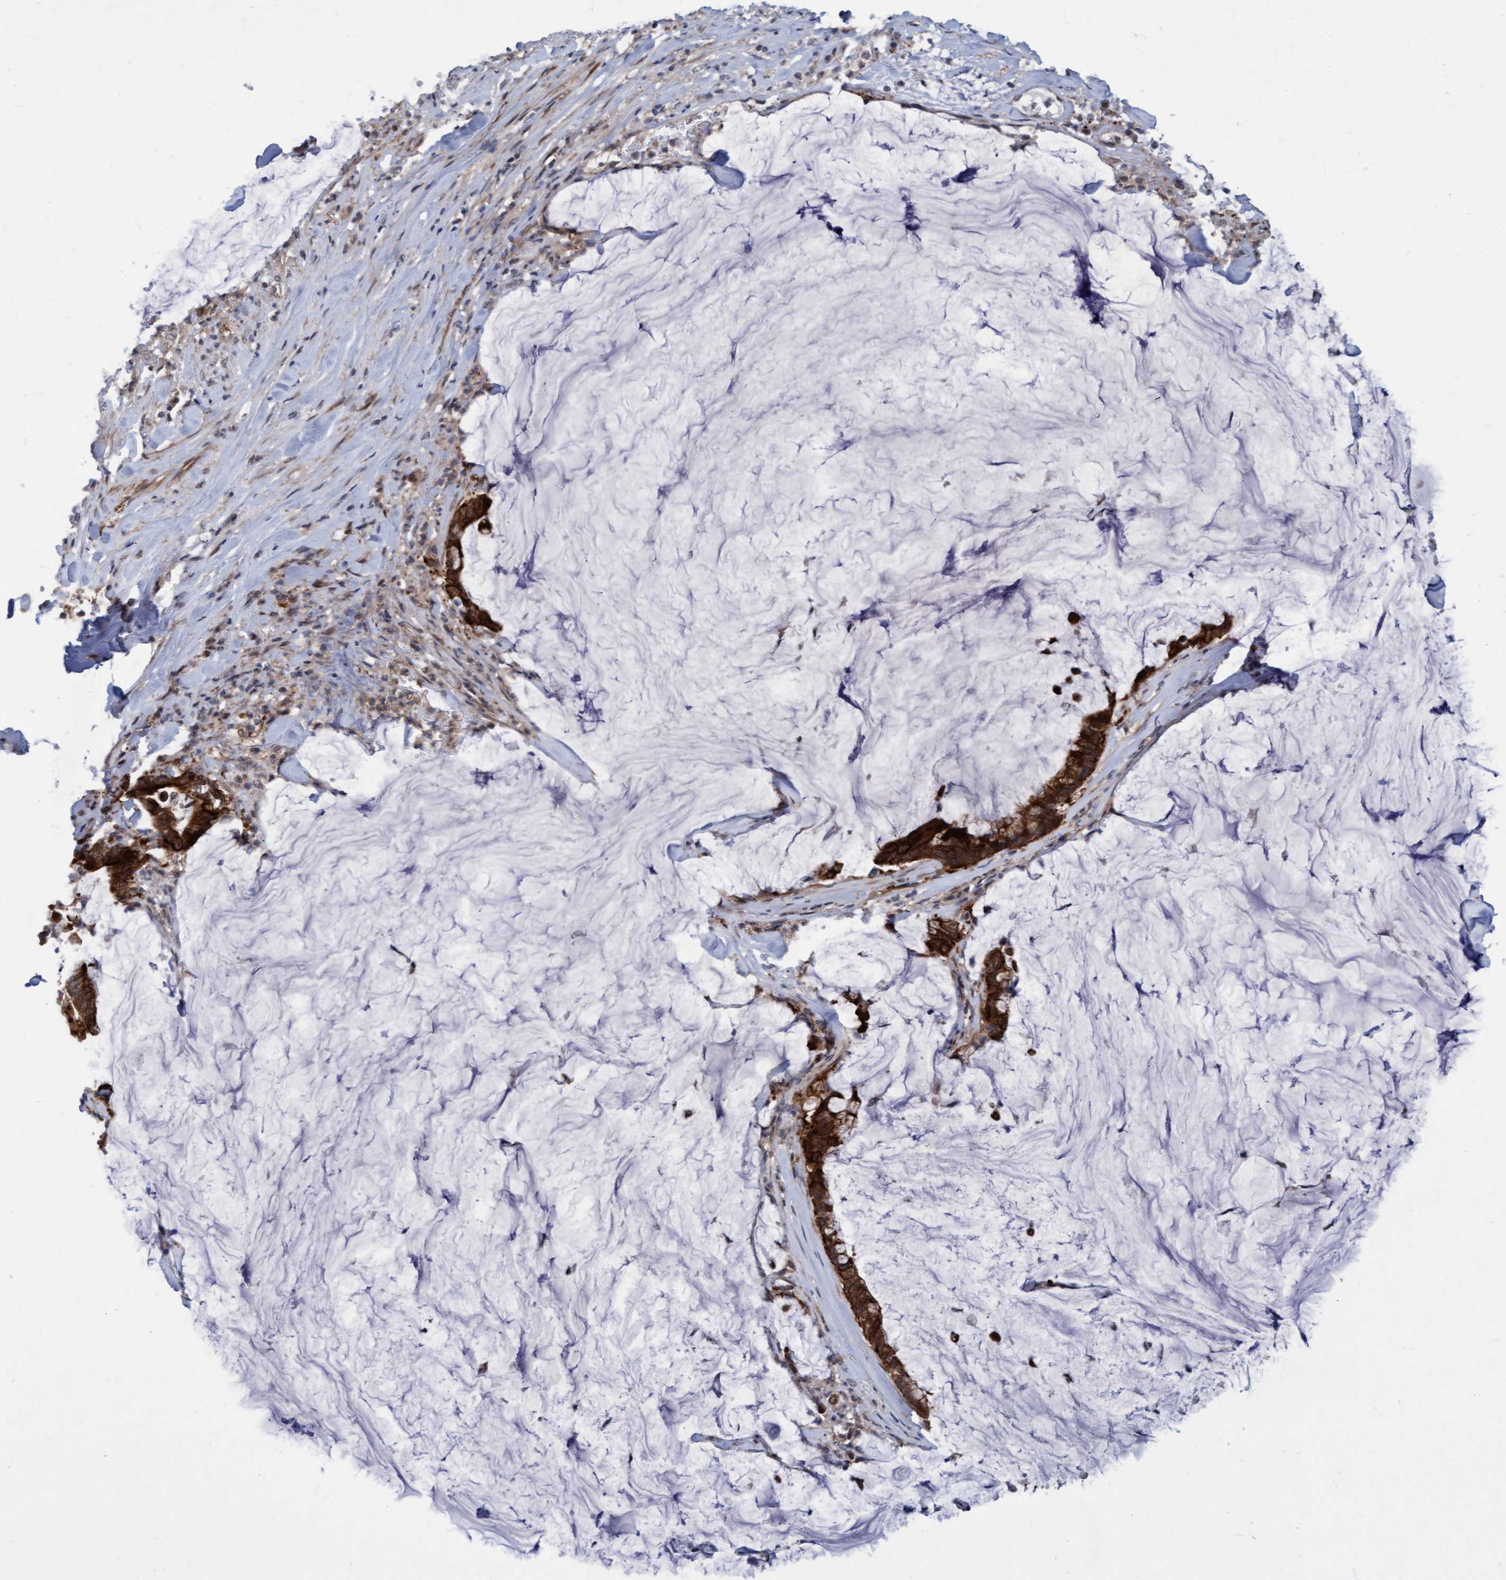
{"staining": {"intensity": "strong", "quantity": ">75%", "location": "cytoplasmic/membranous,nuclear"}, "tissue": "pancreatic cancer", "cell_type": "Tumor cells", "image_type": "cancer", "snomed": [{"axis": "morphology", "description": "Adenocarcinoma, NOS"}, {"axis": "topography", "description": "Pancreas"}], "caption": "This is an image of immunohistochemistry (IHC) staining of pancreatic cancer, which shows strong expression in the cytoplasmic/membranous and nuclear of tumor cells.", "gene": "RAP1GAP2", "patient": {"sex": "male", "age": 41}}